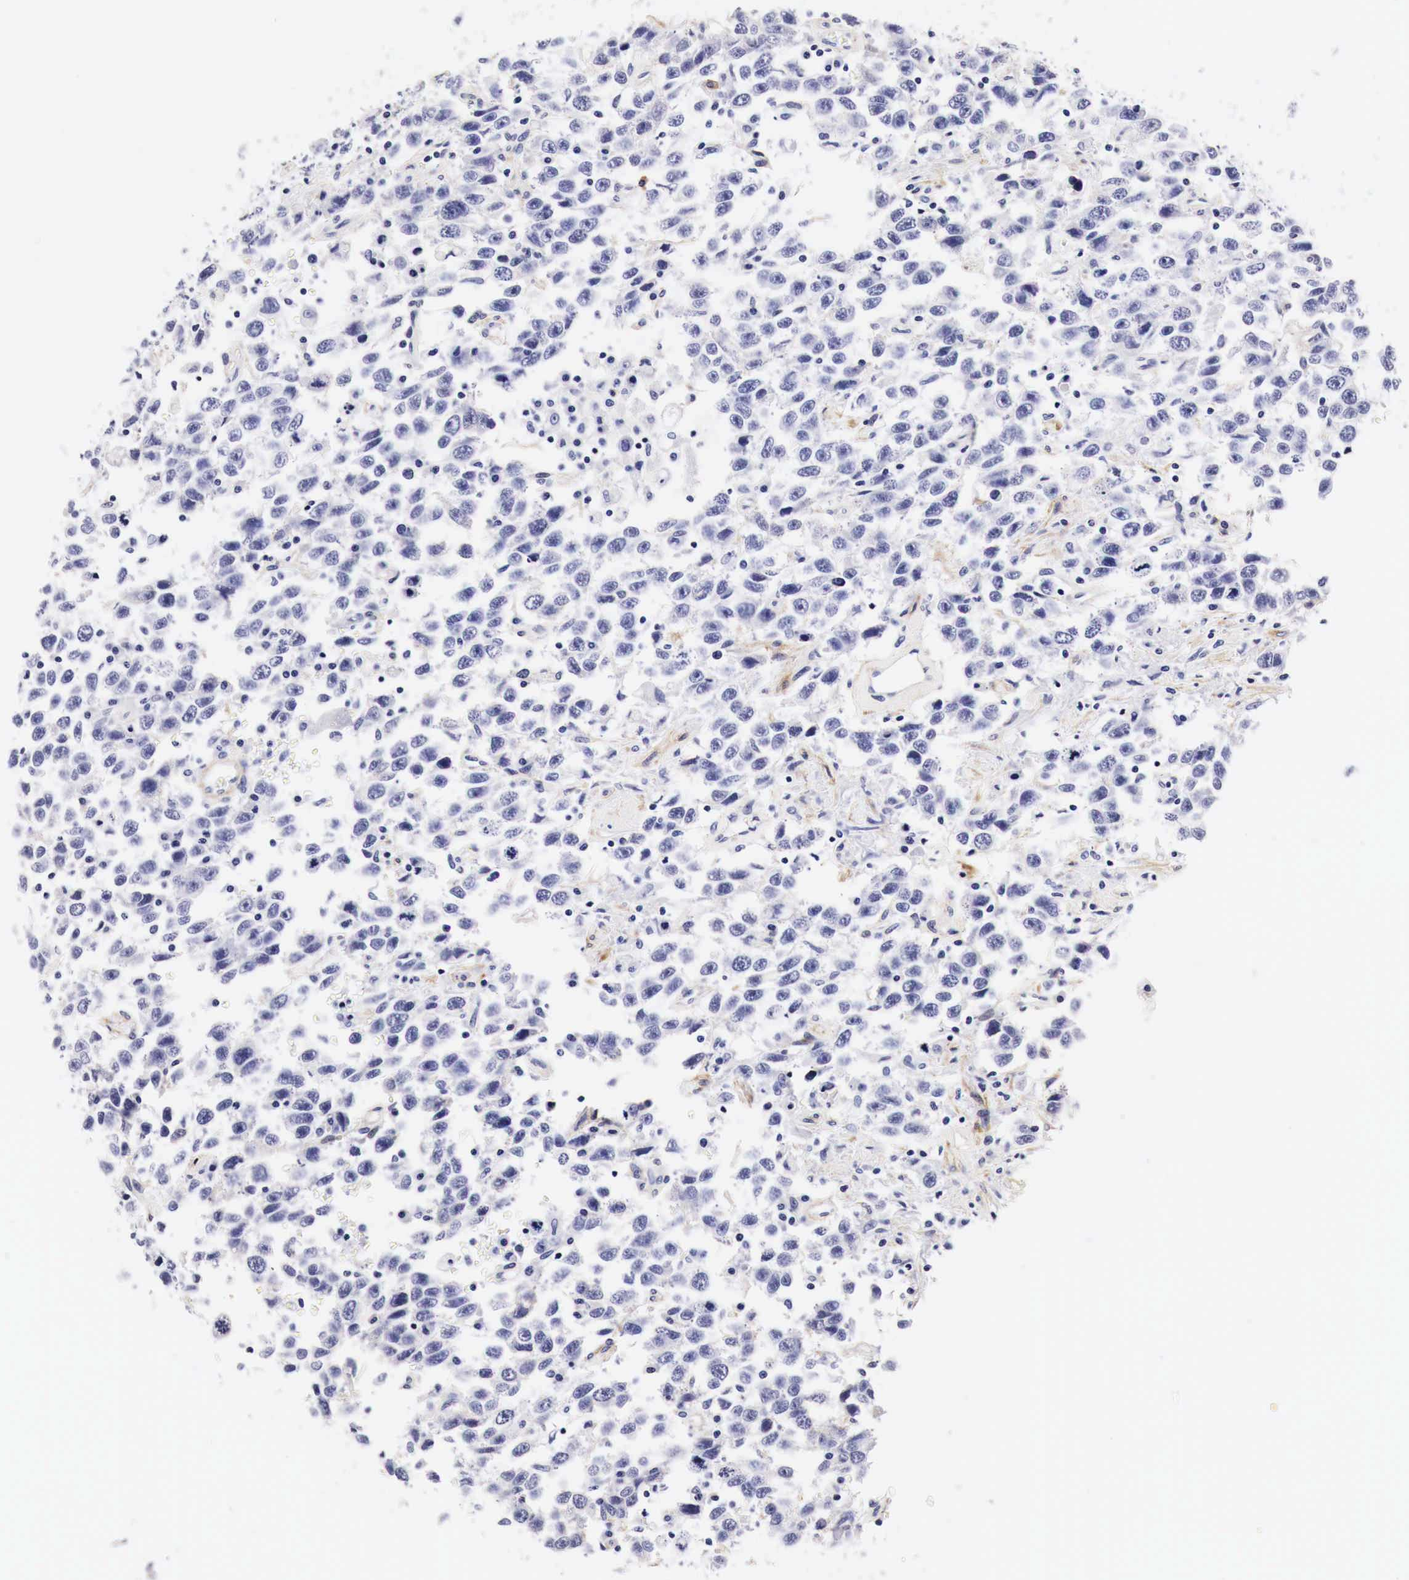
{"staining": {"intensity": "negative", "quantity": "none", "location": "none"}, "tissue": "testis cancer", "cell_type": "Tumor cells", "image_type": "cancer", "snomed": [{"axis": "morphology", "description": "Seminoma, NOS"}, {"axis": "topography", "description": "Testis"}], "caption": "Human seminoma (testis) stained for a protein using IHC shows no positivity in tumor cells.", "gene": "EGFR", "patient": {"sex": "male", "age": 41}}